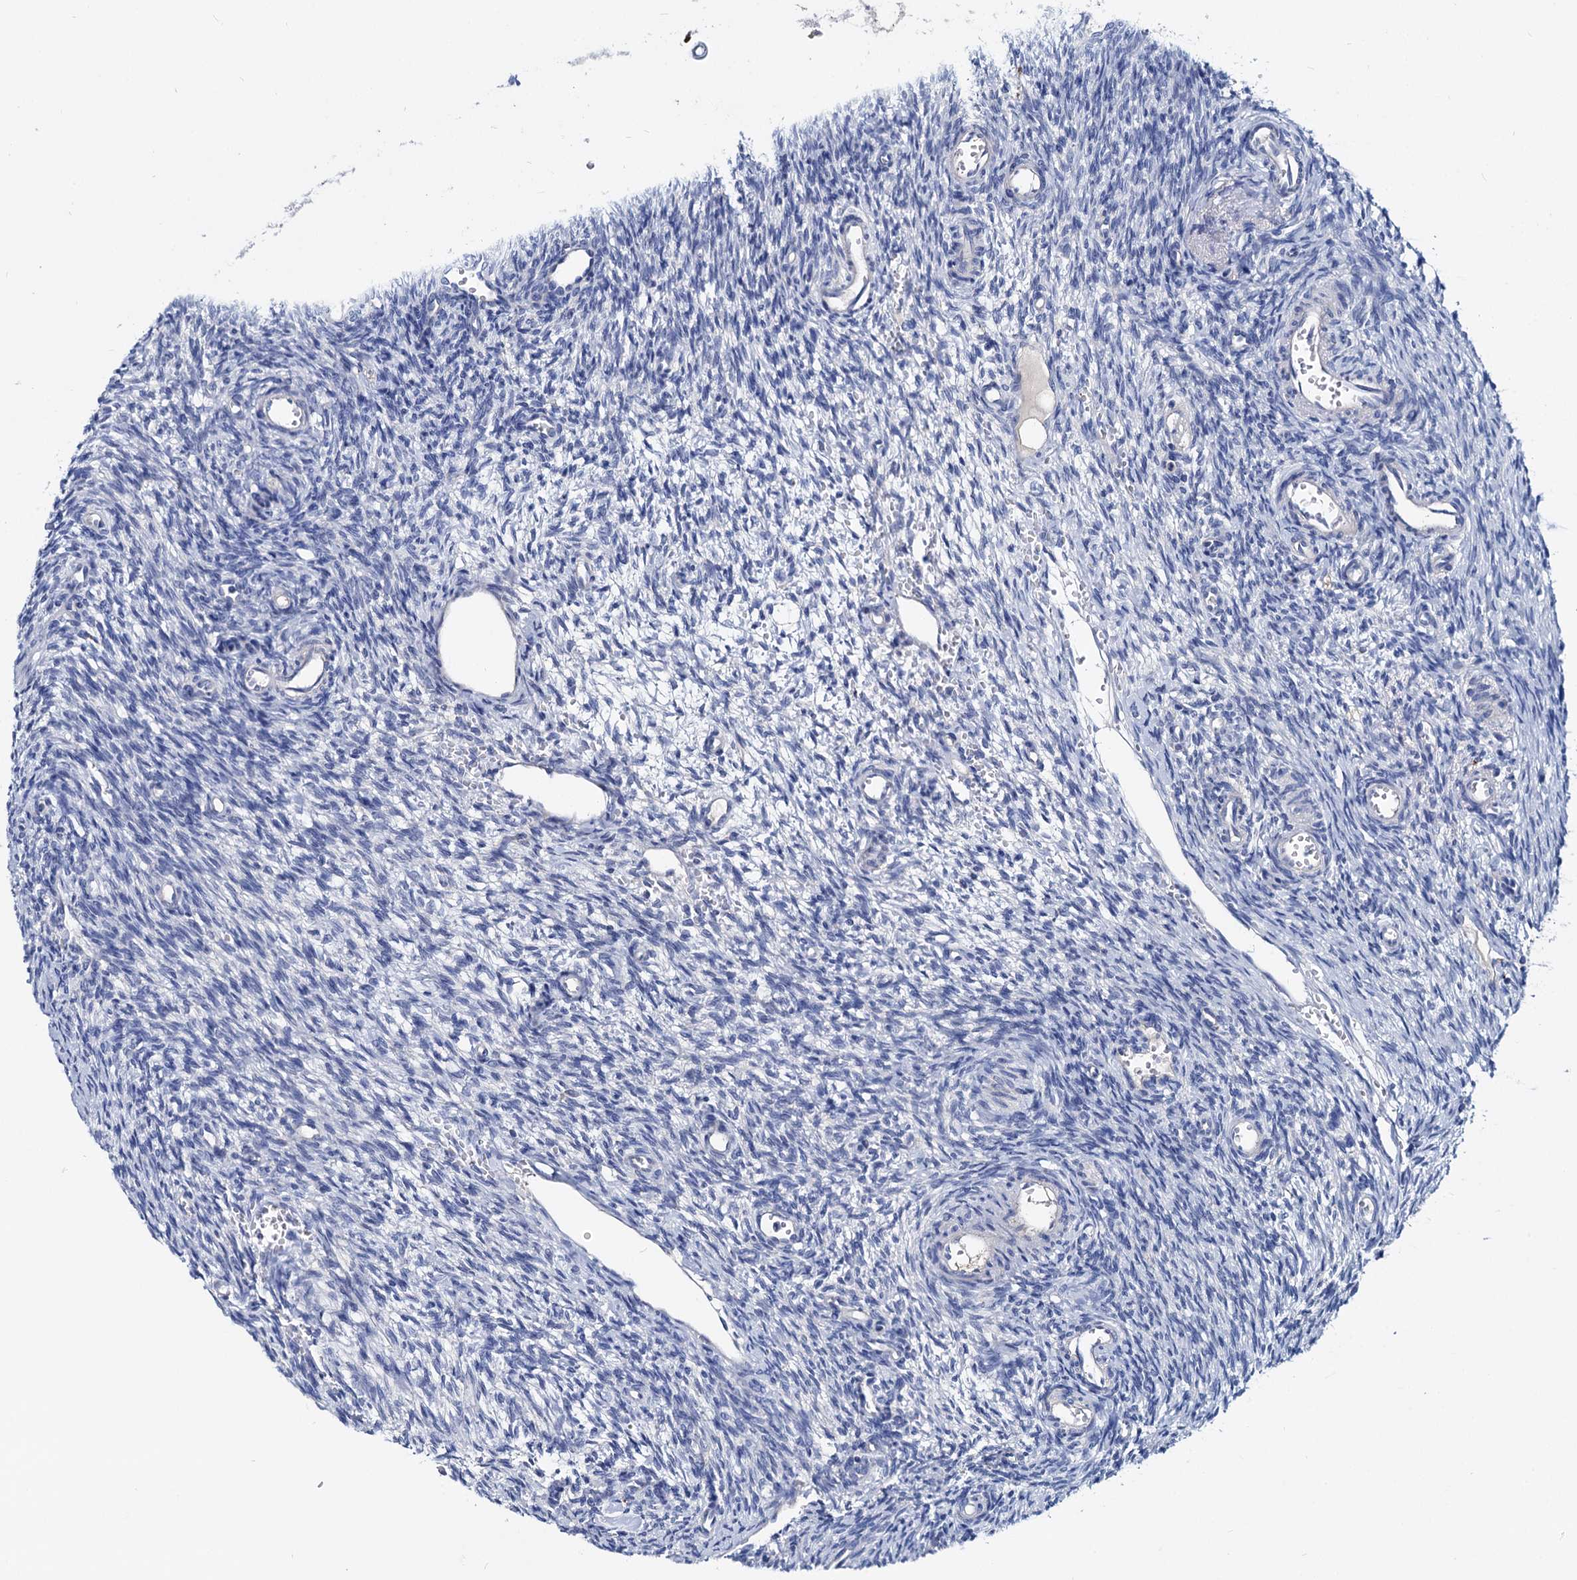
{"staining": {"intensity": "negative", "quantity": "none", "location": "none"}, "tissue": "ovary", "cell_type": "Ovarian stroma cells", "image_type": "normal", "snomed": [{"axis": "morphology", "description": "Normal tissue, NOS"}, {"axis": "topography", "description": "Ovary"}], "caption": "High power microscopy micrograph of an IHC histopathology image of normal ovary, revealing no significant expression in ovarian stroma cells.", "gene": "DYDC2", "patient": {"sex": "female", "age": 39}}